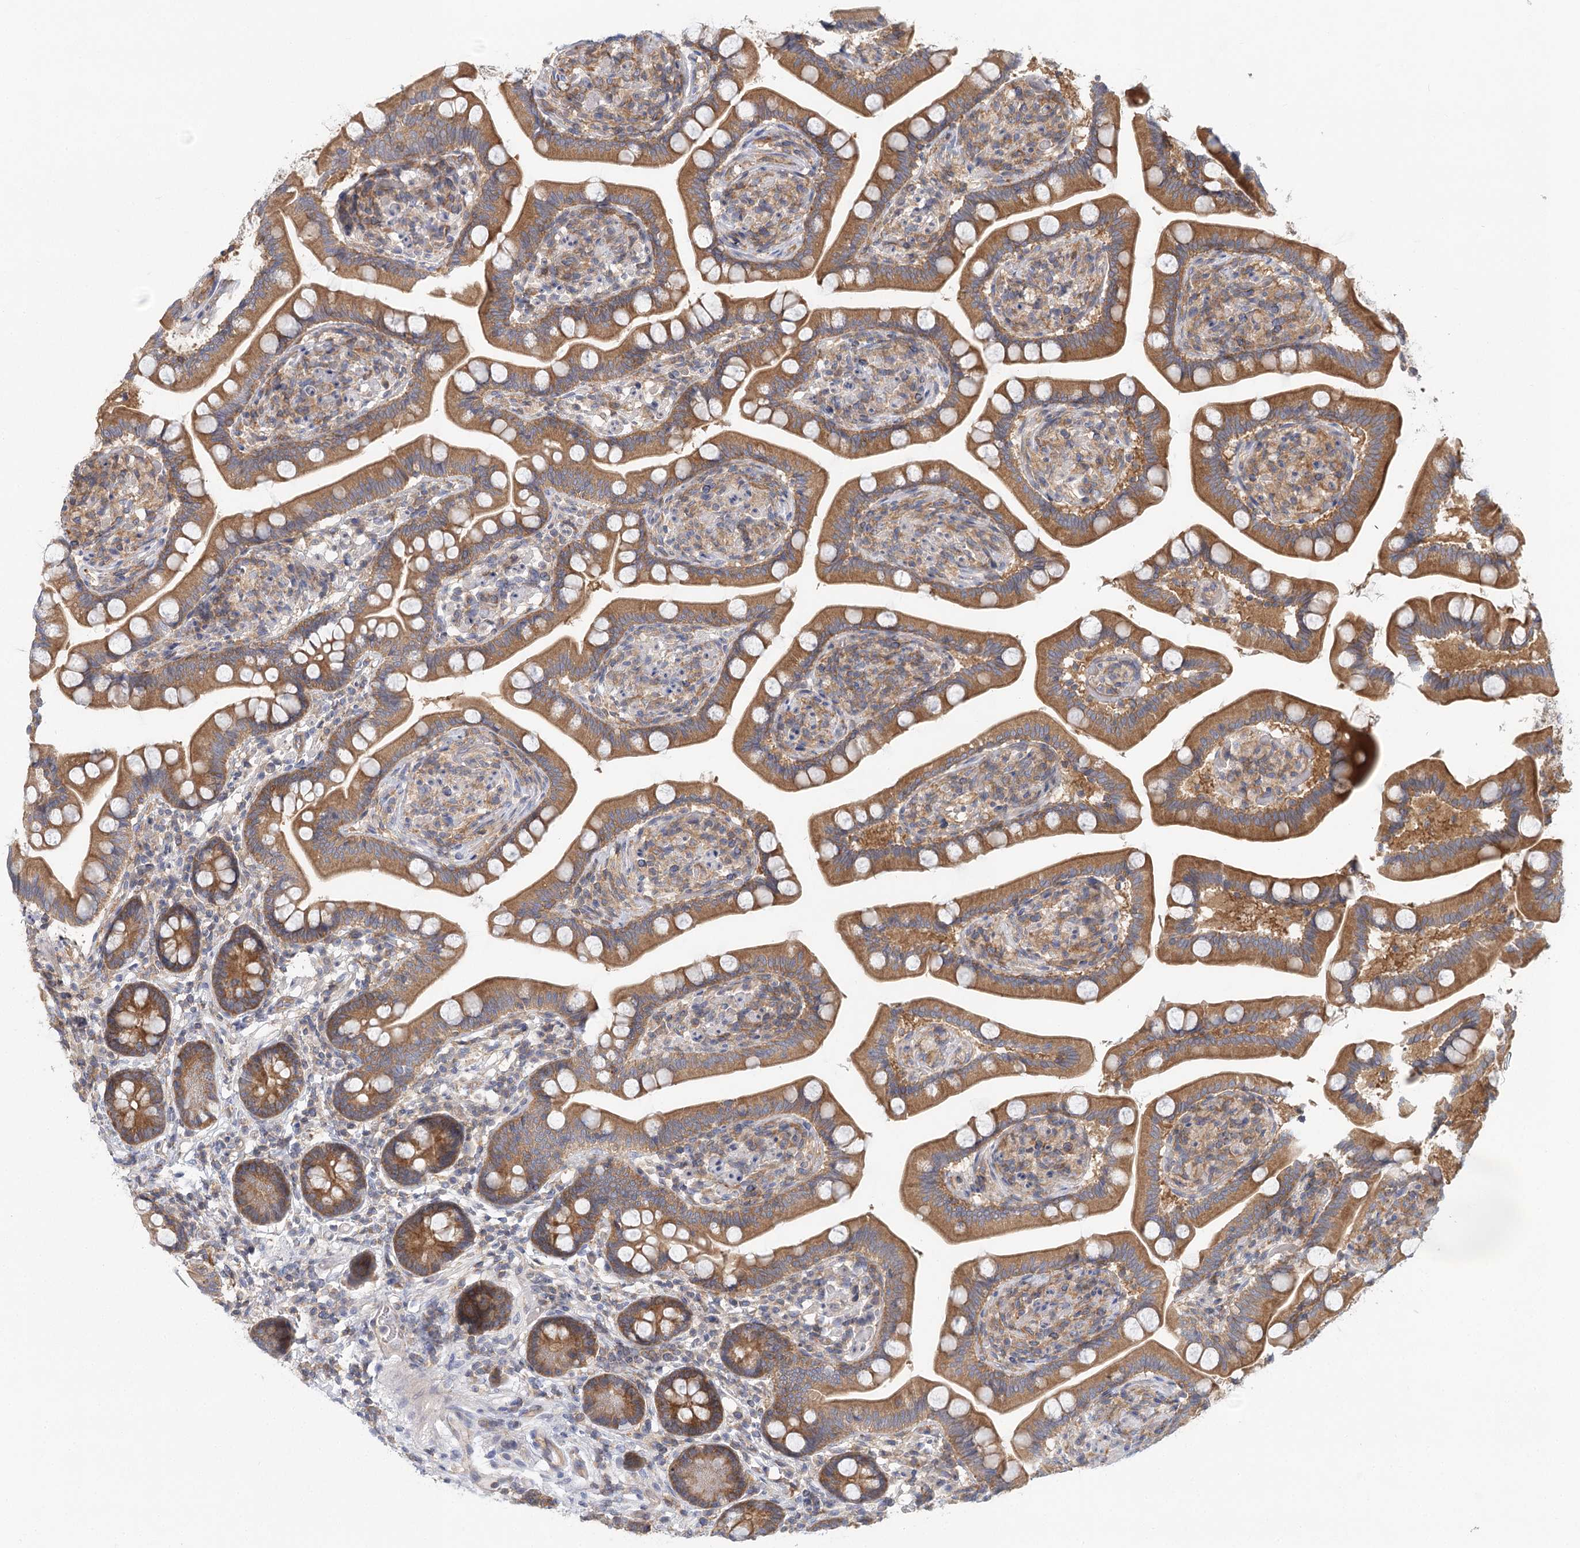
{"staining": {"intensity": "strong", "quantity": ">75%", "location": "cytoplasmic/membranous"}, "tissue": "small intestine", "cell_type": "Glandular cells", "image_type": "normal", "snomed": [{"axis": "morphology", "description": "Normal tissue, NOS"}, {"axis": "topography", "description": "Small intestine"}], "caption": "A brown stain labels strong cytoplasmic/membranous expression of a protein in glandular cells of benign small intestine.", "gene": "UMPS", "patient": {"sex": "female", "age": 64}}